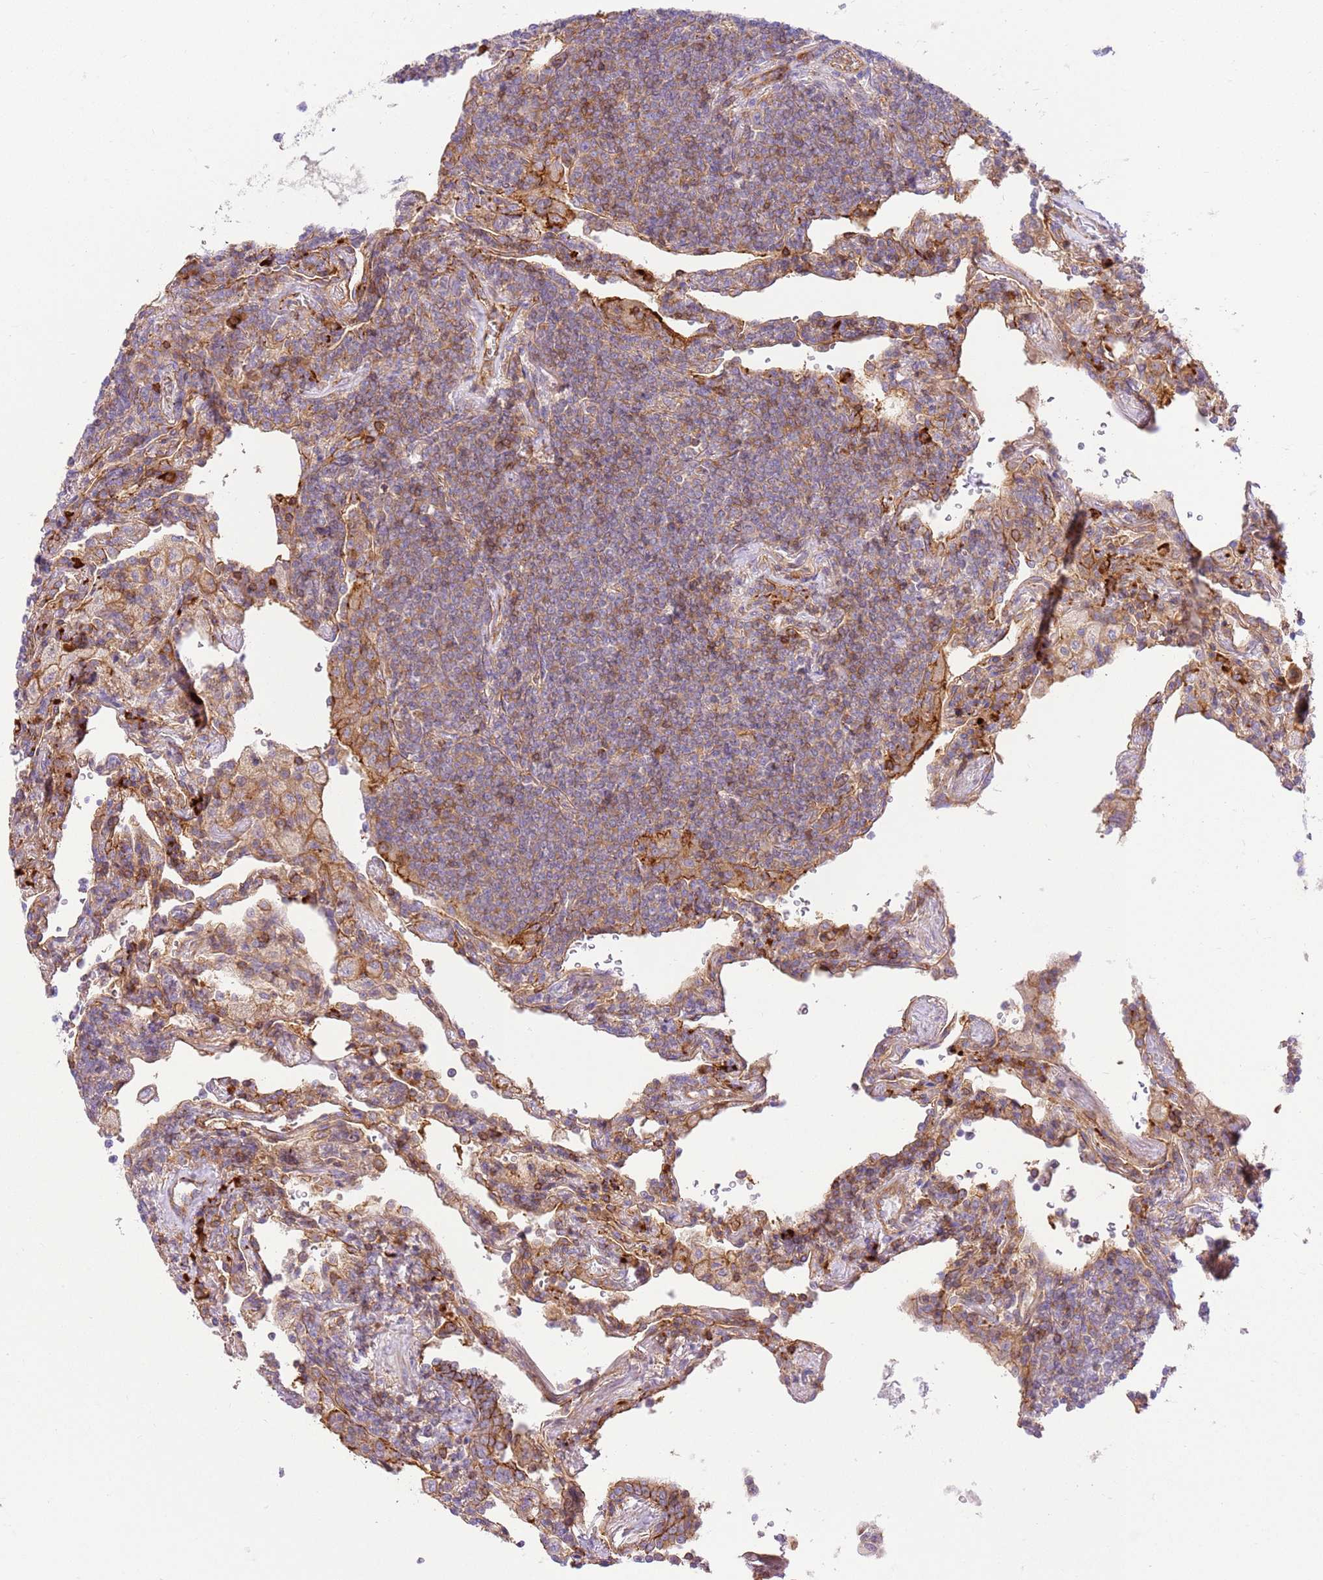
{"staining": {"intensity": "weak", "quantity": ">75%", "location": "cytoplasmic/membranous"}, "tissue": "lymphoma", "cell_type": "Tumor cells", "image_type": "cancer", "snomed": [{"axis": "morphology", "description": "Malignant lymphoma, non-Hodgkin's type, Low grade"}, {"axis": "topography", "description": "Lung"}], "caption": "Brown immunohistochemical staining in lymphoma exhibits weak cytoplasmic/membranous staining in approximately >75% of tumor cells. The staining was performed using DAB (3,3'-diaminobenzidine) to visualize the protein expression in brown, while the nuclei were stained in blue with hematoxylin (Magnification: 20x).", "gene": "EFCAB8", "patient": {"sex": "female", "age": 71}}